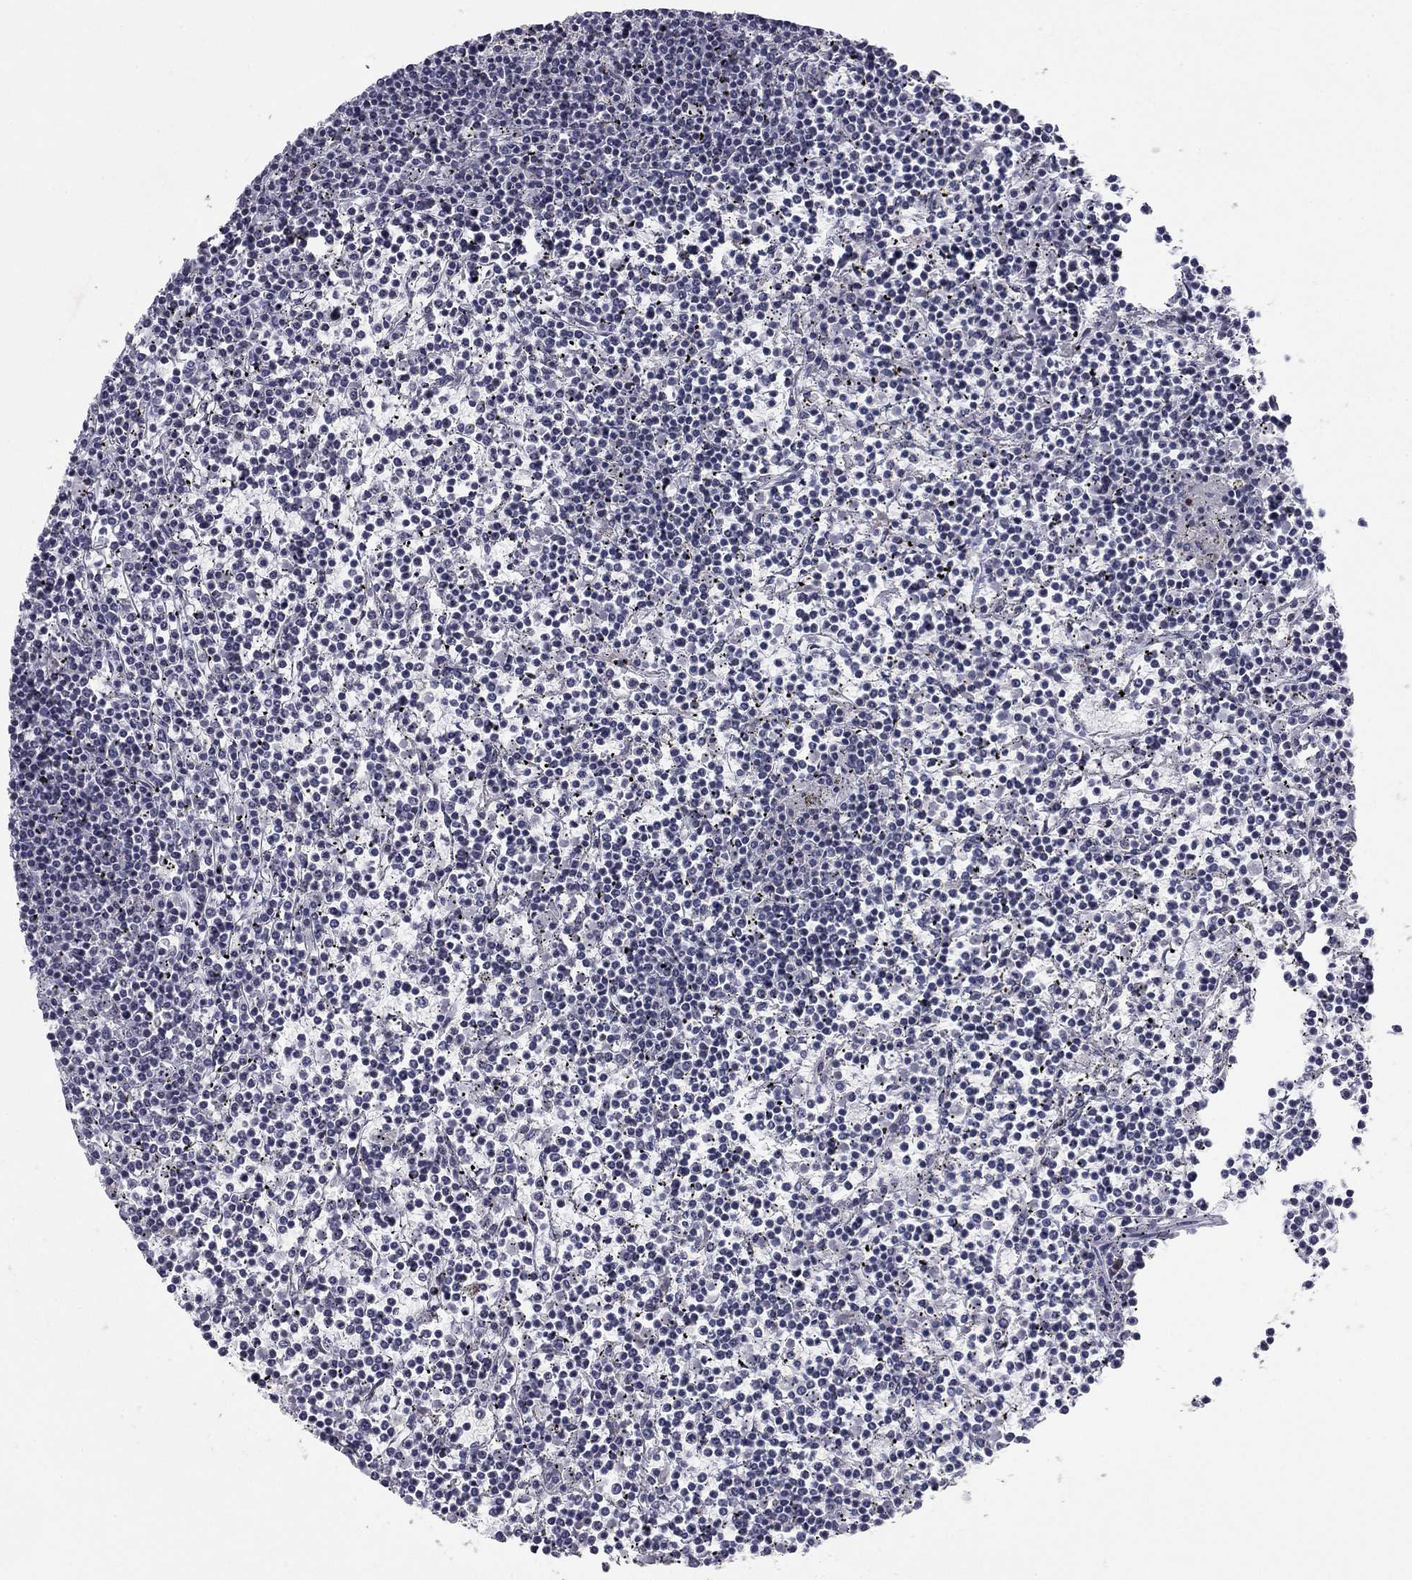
{"staining": {"intensity": "negative", "quantity": "none", "location": "none"}, "tissue": "lymphoma", "cell_type": "Tumor cells", "image_type": "cancer", "snomed": [{"axis": "morphology", "description": "Malignant lymphoma, non-Hodgkin's type, Low grade"}, {"axis": "topography", "description": "Spleen"}], "caption": "High power microscopy micrograph of an immunohistochemistry micrograph of lymphoma, revealing no significant staining in tumor cells. (DAB immunohistochemistry (IHC) visualized using brightfield microscopy, high magnification).", "gene": "PRRT2", "patient": {"sex": "female", "age": 19}}